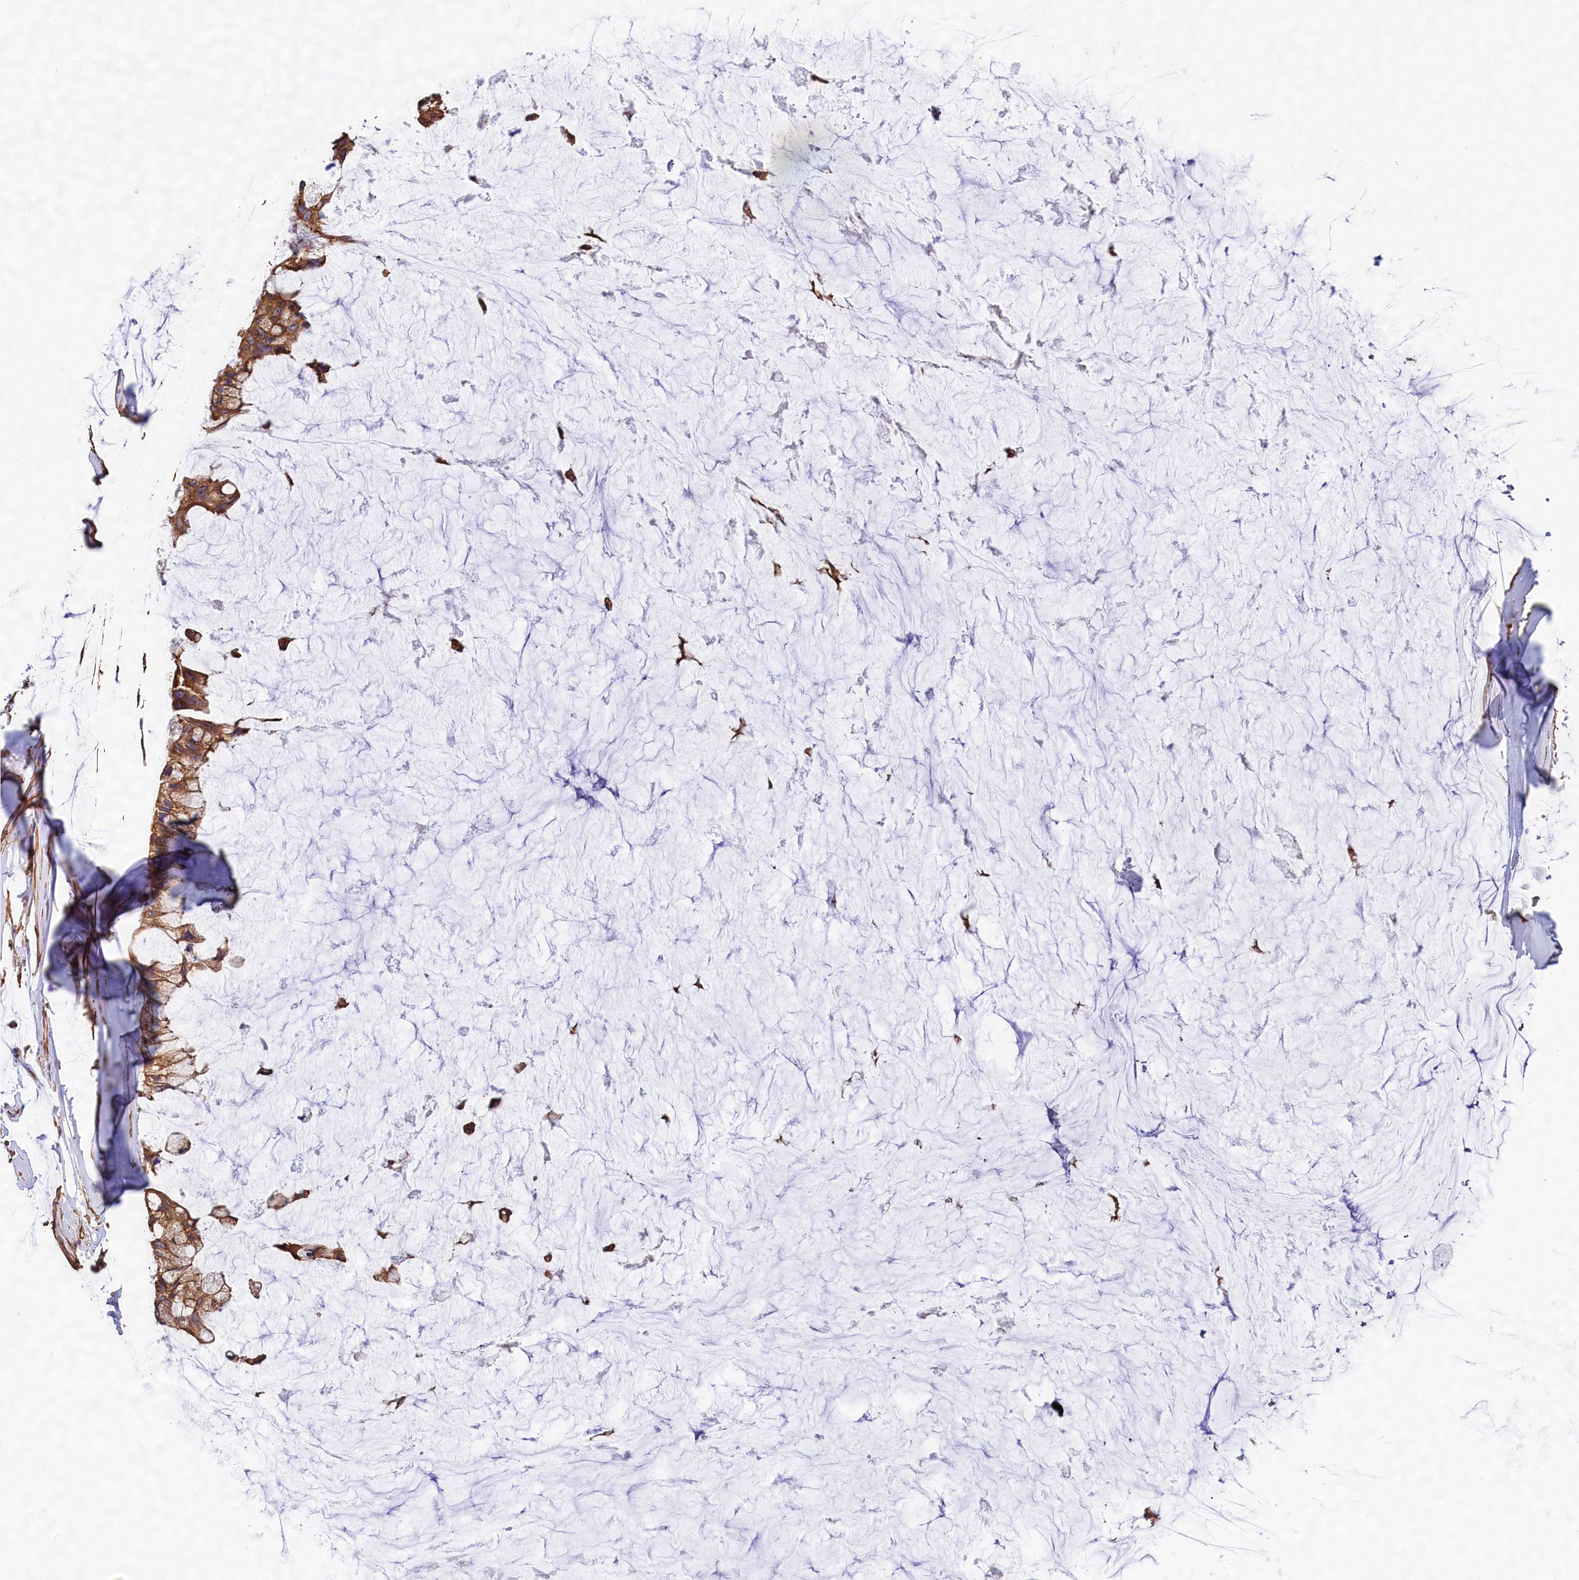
{"staining": {"intensity": "moderate", "quantity": ">75%", "location": "cytoplasmic/membranous"}, "tissue": "ovarian cancer", "cell_type": "Tumor cells", "image_type": "cancer", "snomed": [{"axis": "morphology", "description": "Cystadenocarcinoma, mucinous, NOS"}, {"axis": "topography", "description": "Ovary"}], "caption": "Ovarian cancer (mucinous cystadenocarcinoma) stained for a protein demonstrates moderate cytoplasmic/membranous positivity in tumor cells.", "gene": "GYS1", "patient": {"sex": "female", "age": 39}}